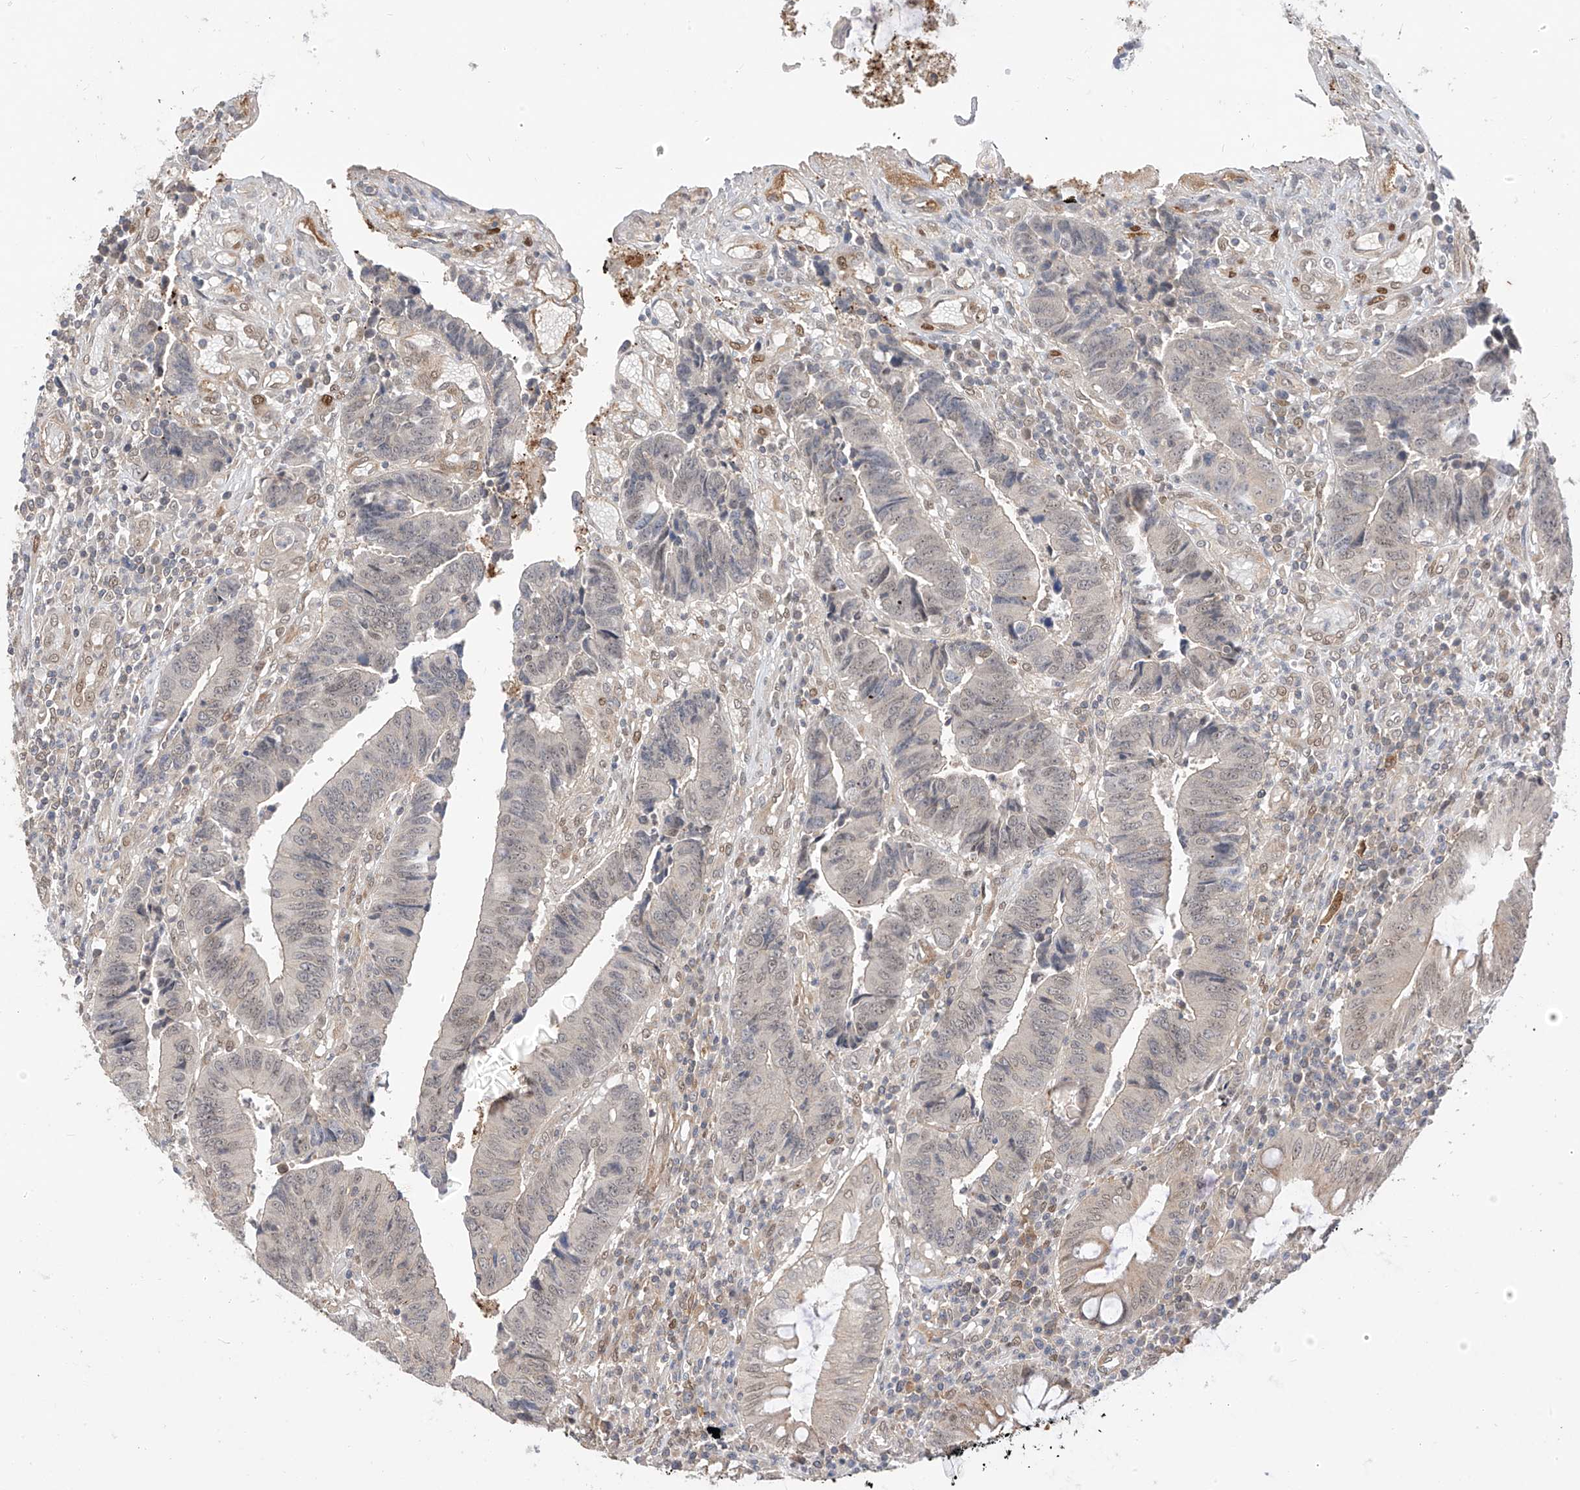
{"staining": {"intensity": "moderate", "quantity": "<25%", "location": "nuclear"}, "tissue": "colorectal cancer", "cell_type": "Tumor cells", "image_type": "cancer", "snomed": [{"axis": "morphology", "description": "Adenocarcinoma, NOS"}, {"axis": "topography", "description": "Rectum"}], "caption": "Adenocarcinoma (colorectal) stained for a protein (brown) shows moderate nuclear positive expression in approximately <25% of tumor cells.", "gene": "MRTFA", "patient": {"sex": "male", "age": 84}}